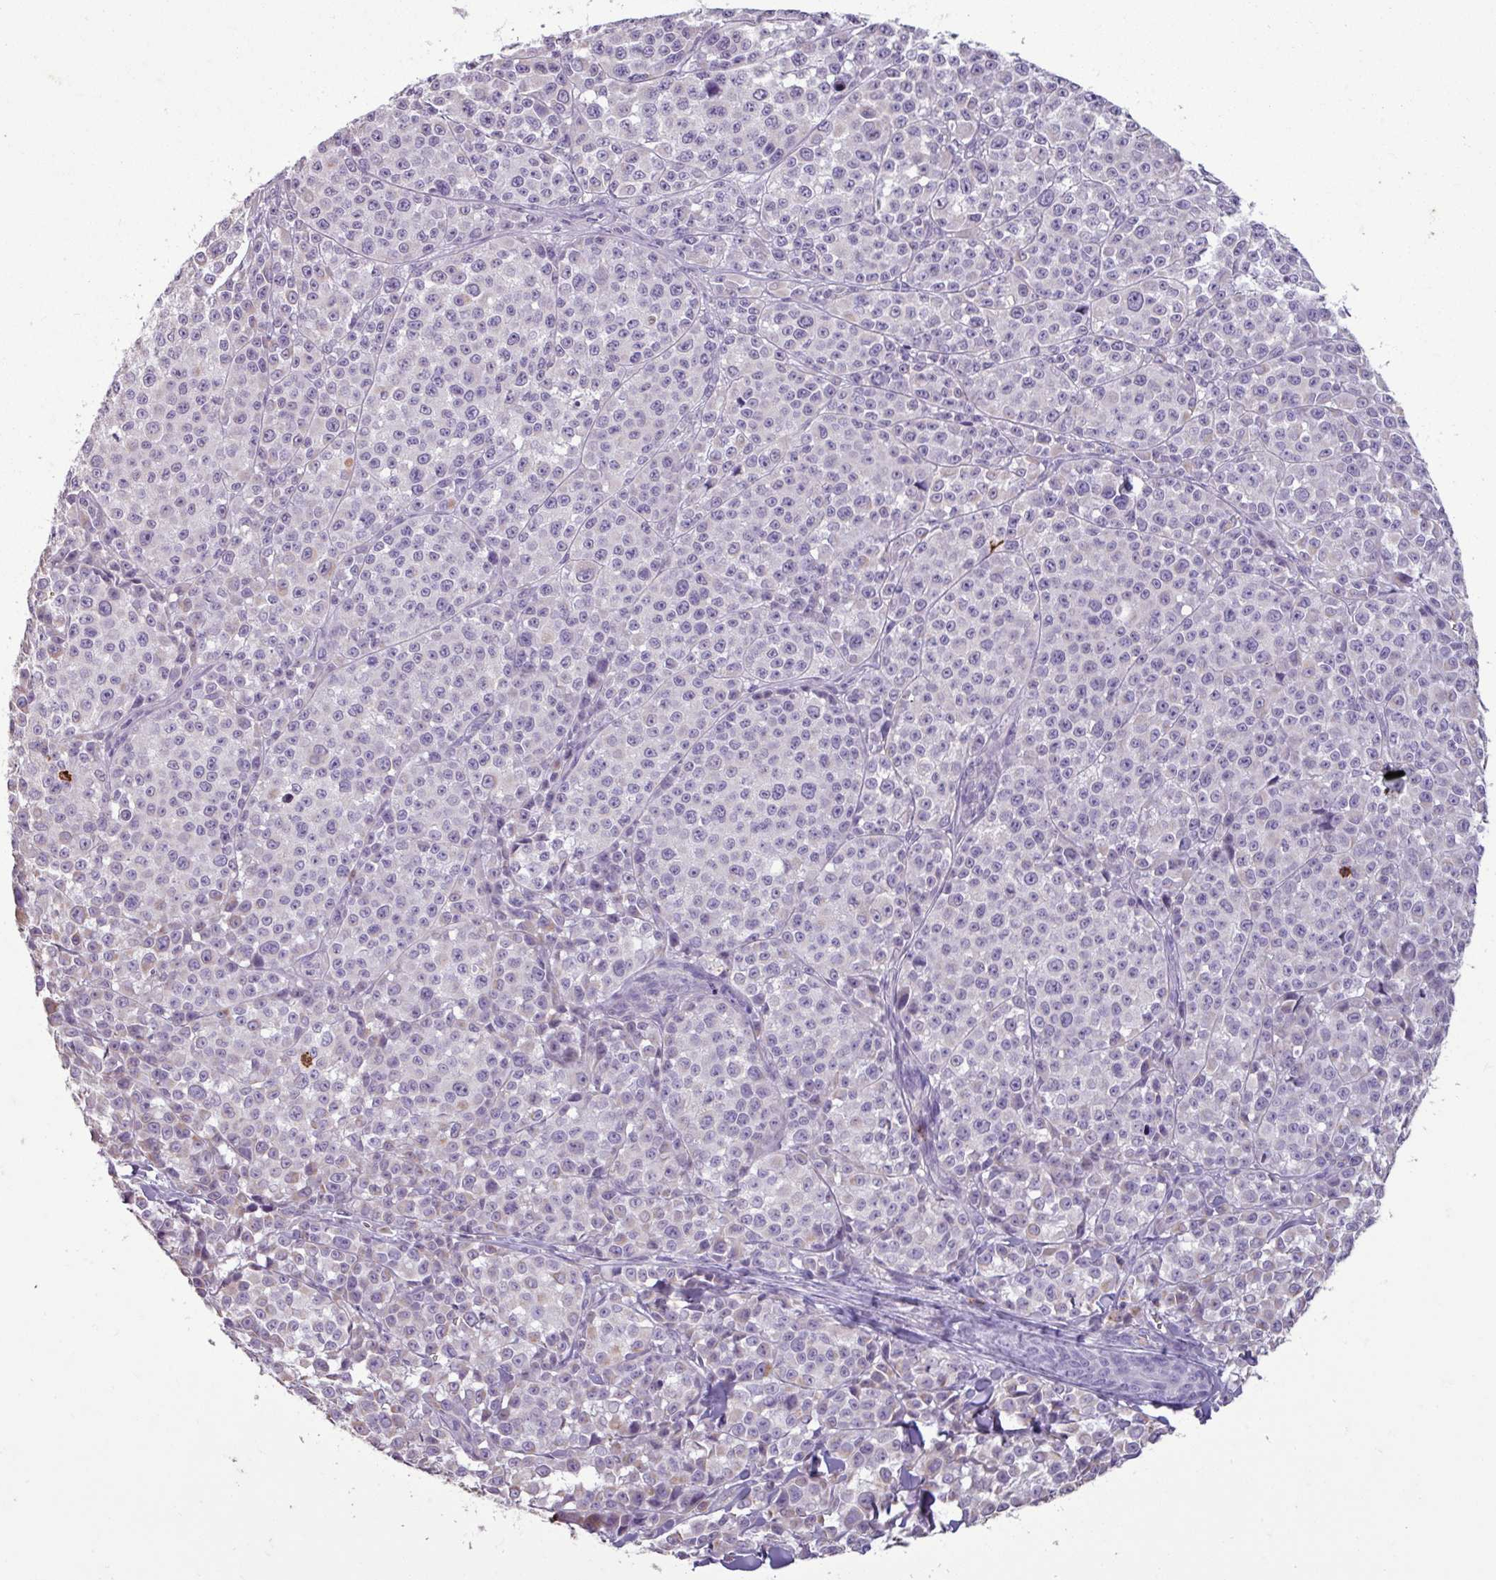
{"staining": {"intensity": "negative", "quantity": "none", "location": "none"}, "tissue": "melanoma", "cell_type": "Tumor cells", "image_type": "cancer", "snomed": [{"axis": "morphology", "description": "Malignant melanoma, NOS"}, {"axis": "topography", "description": "Skin"}], "caption": "Protein analysis of malignant melanoma shows no significant staining in tumor cells. (Immunohistochemistry, brightfield microscopy, high magnification).", "gene": "CD8A", "patient": {"sex": "female", "age": 35}}